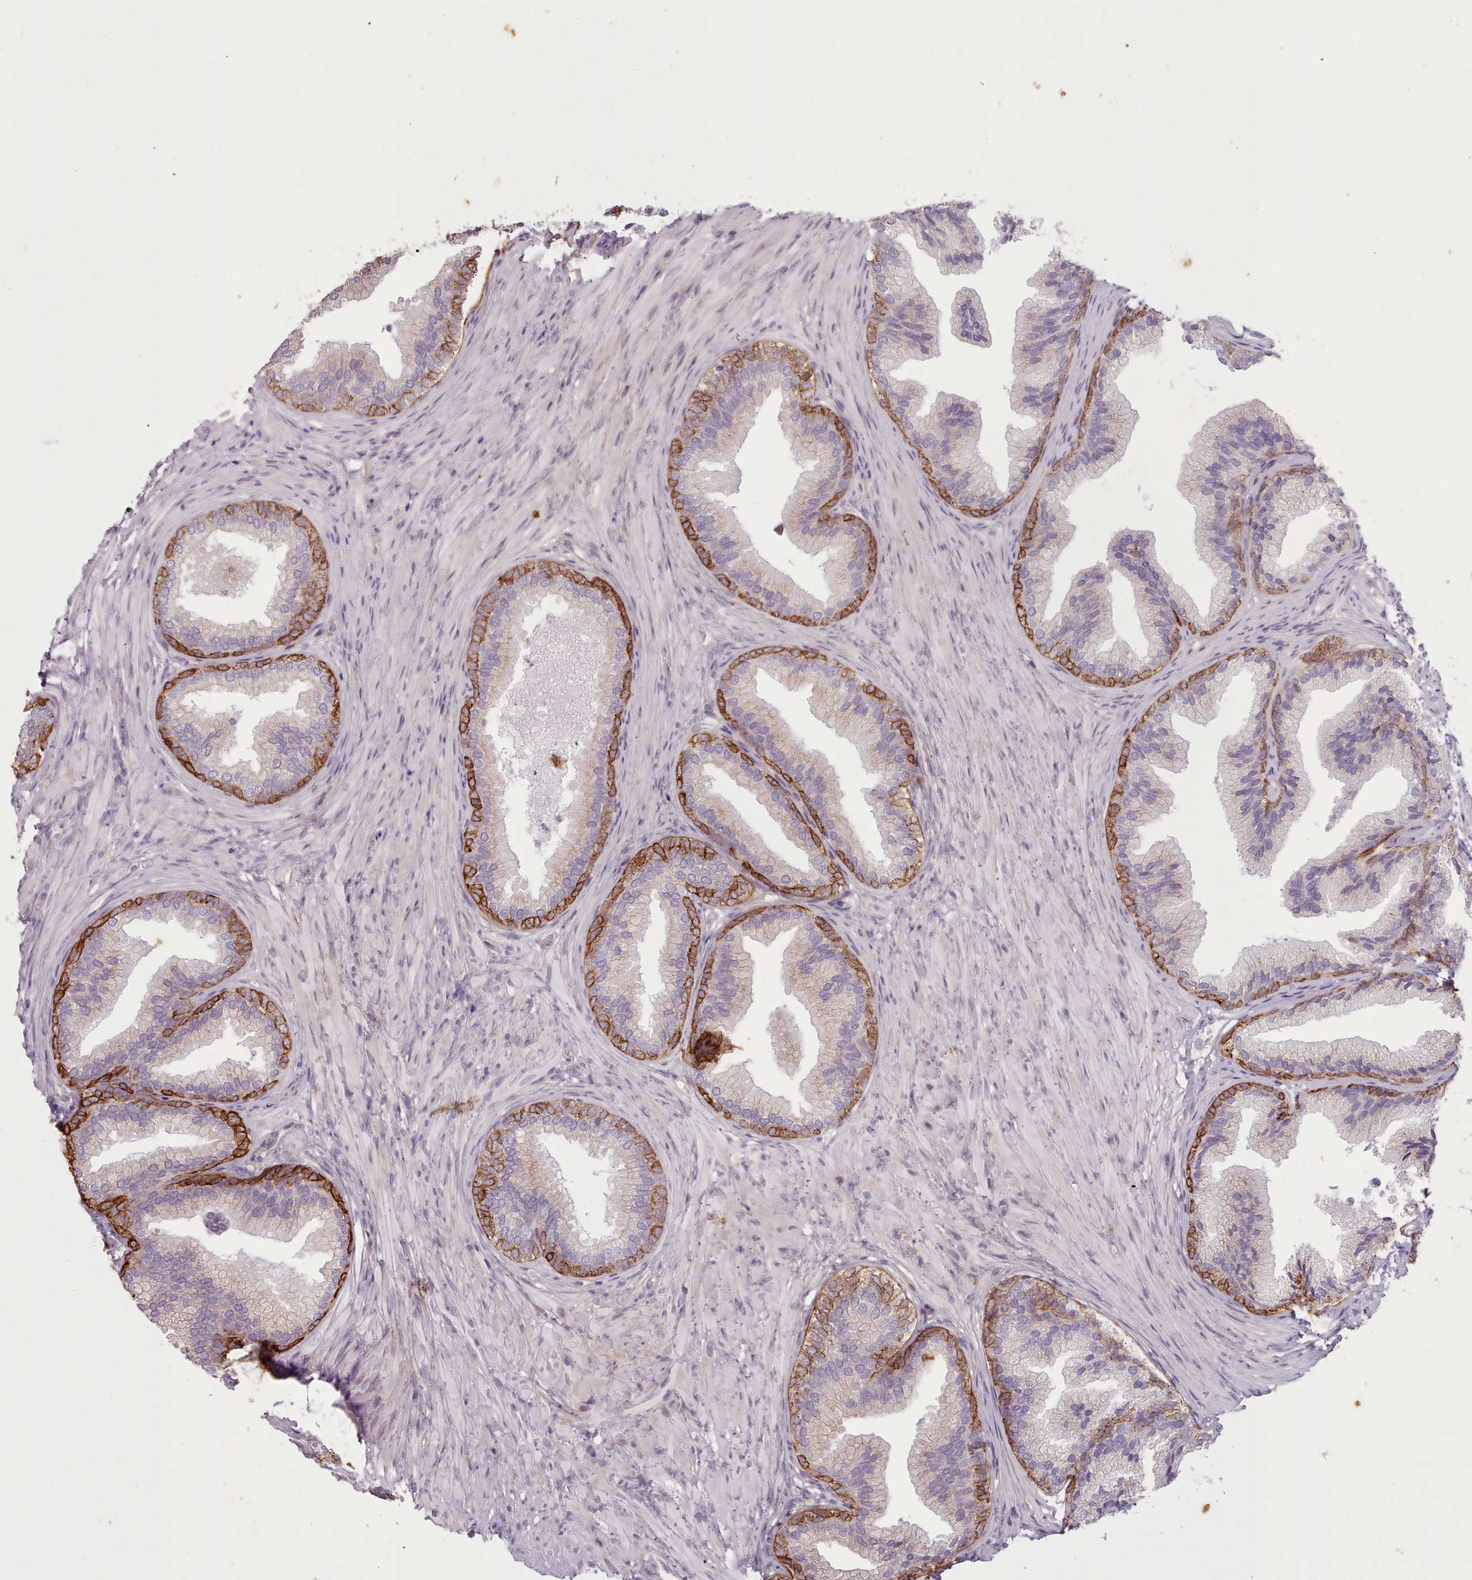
{"staining": {"intensity": "strong", "quantity": "25%-75%", "location": "cytoplasmic/membranous"}, "tissue": "prostate", "cell_type": "Glandular cells", "image_type": "normal", "snomed": [{"axis": "morphology", "description": "Normal tissue, NOS"}, {"axis": "topography", "description": "Prostate"}], "caption": "The photomicrograph shows staining of normal prostate, revealing strong cytoplasmic/membranous protein positivity (brown color) within glandular cells. (IHC, brightfield microscopy, high magnification).", "gene": "PLD4", "patient": {"sex": "male", "age": 76}}